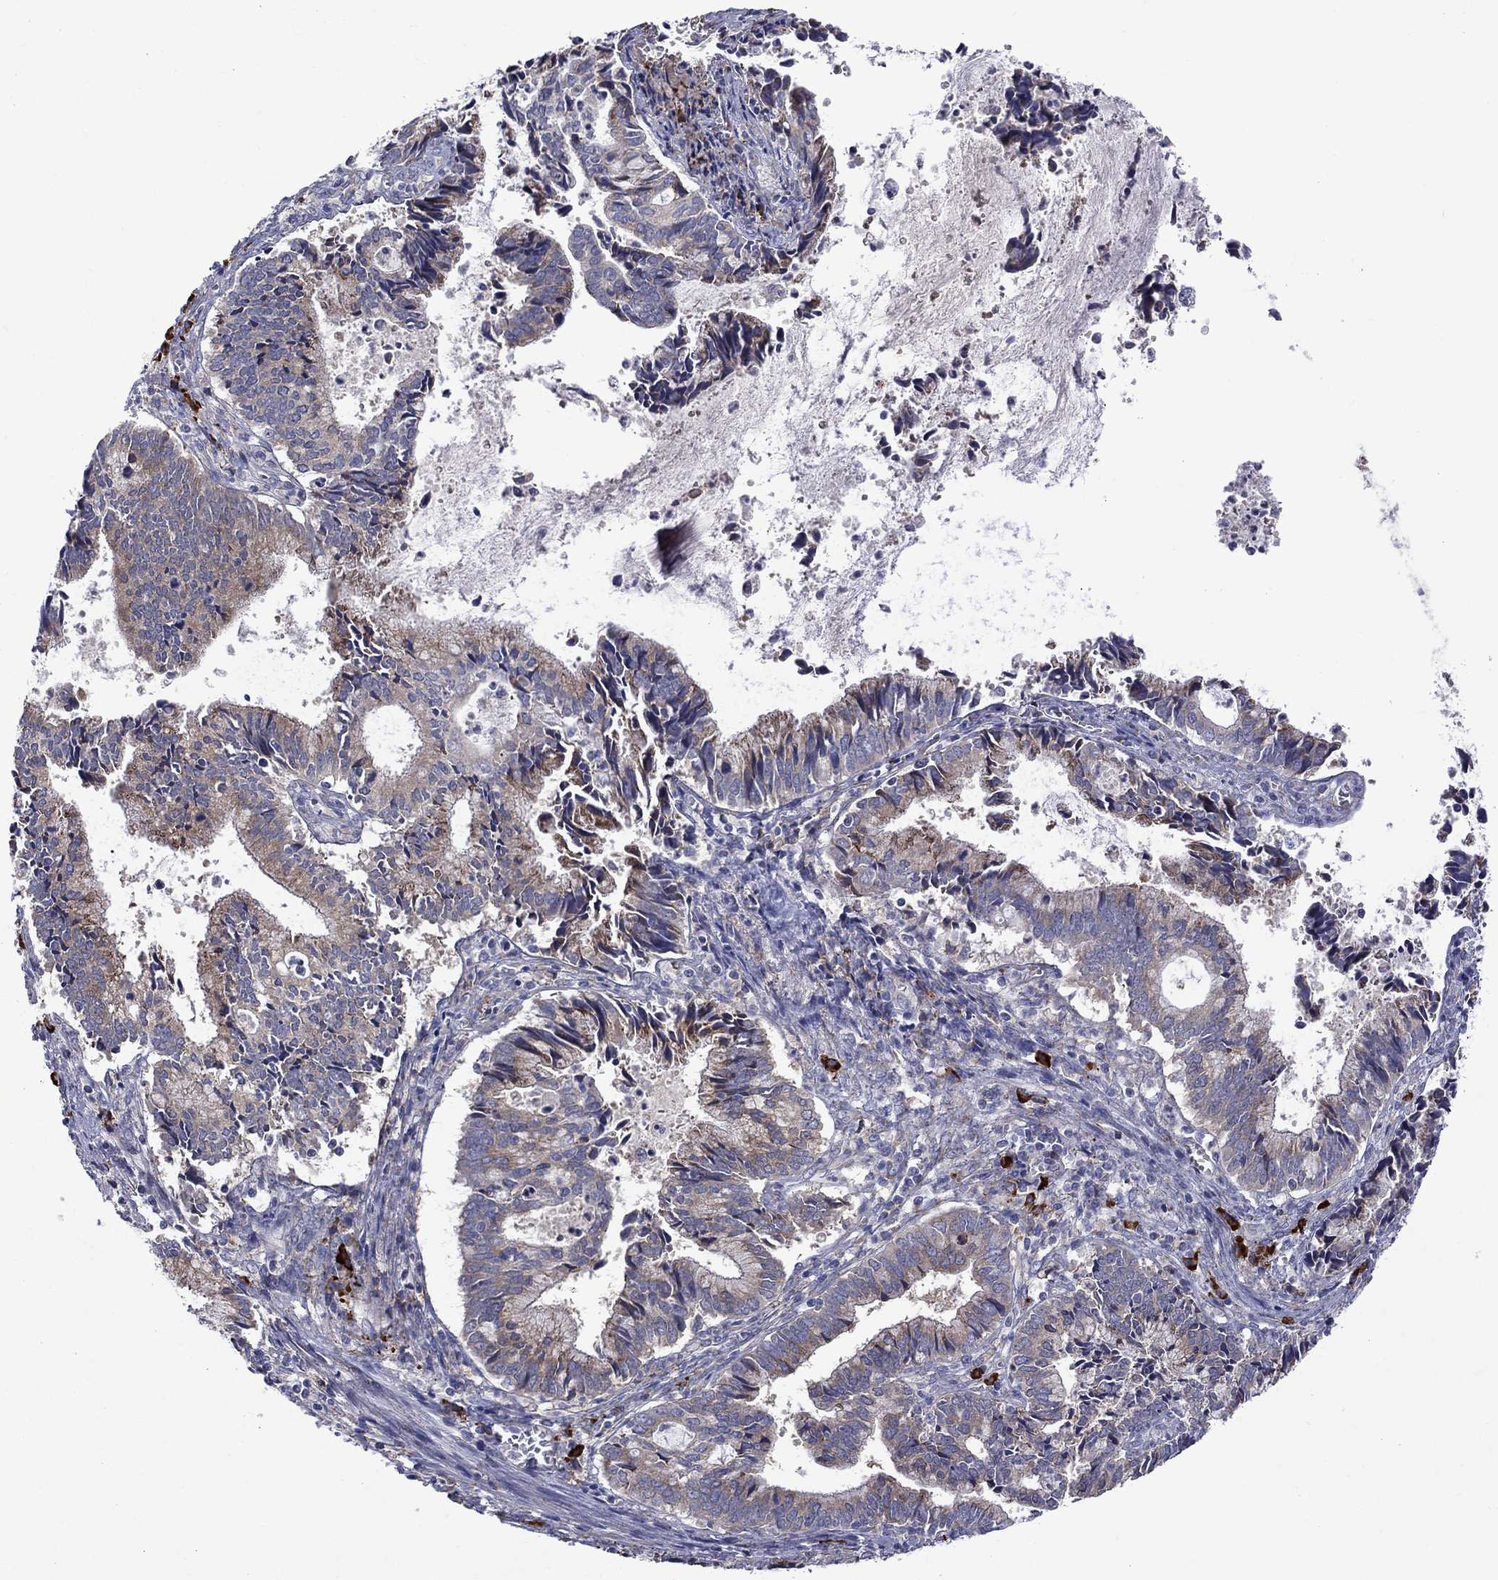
{"staining": {"intensity": "moderate", "quantity": "<25%", "location": "cytoplasmic/membranous"}, "tissue": "cervical cancer", "cell_type": "Tumor cells", "image_type": "cancer", "snomed": [{"axis": "morphology", "description": "Adenocarcinoma, NOS"}, {"axis": "topography", "description": "Cervix"}], "caption": "Tumor cells demonstrate moderate cytoplasmic/membranous expression in about <25% of cells in cervical cancer (adenocarcinoma). The staining was performed using DAB to visualize the protein expression in brown, while the nuclei were stained in blue with hematoxylin (Magnification: 20x).", "gene": "ASNS", "patient": {"sex": "female", "age": 42}}